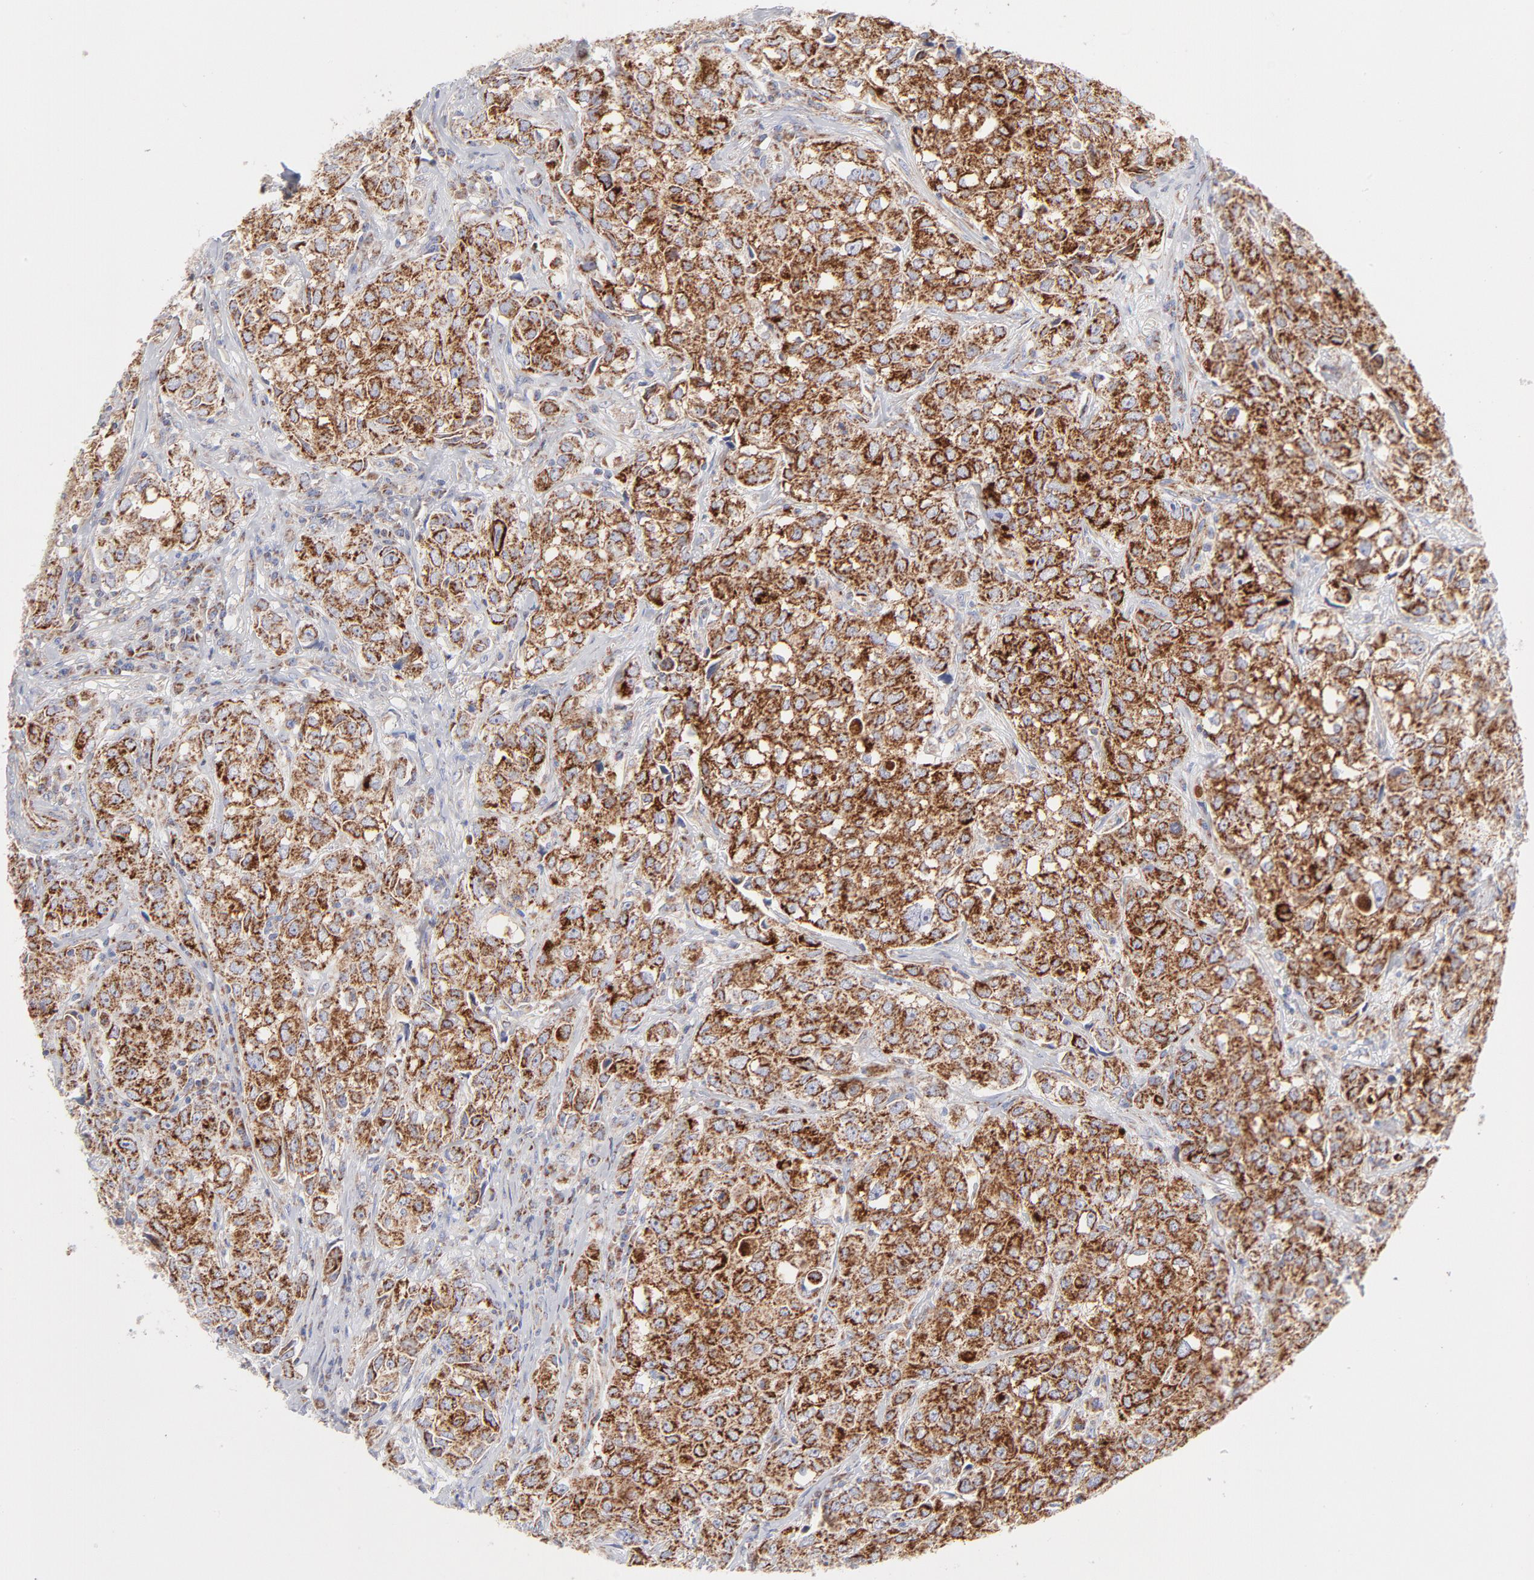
{"staining": {"intensity": "strong", "quantity": ">75%", "location": "cytoplasmic/membranous"}, "tissue": "urothelial cancer", "cell_type": "Tumor cells", "image_type": "cancer", "snomed": [{"axis": "morphology", "description": "Urothelial carcinoma, High grade"}, {"axis": "topography", "description": "Urinary bladder"}], "caption": "A high amount of strong cytoplasmic/membranous expression is identified in approximately >75% of tumor cells in urothelial cancer tissue.", "gene": "TIMM8A", "patient": {"sex": "female", "age": 75}}